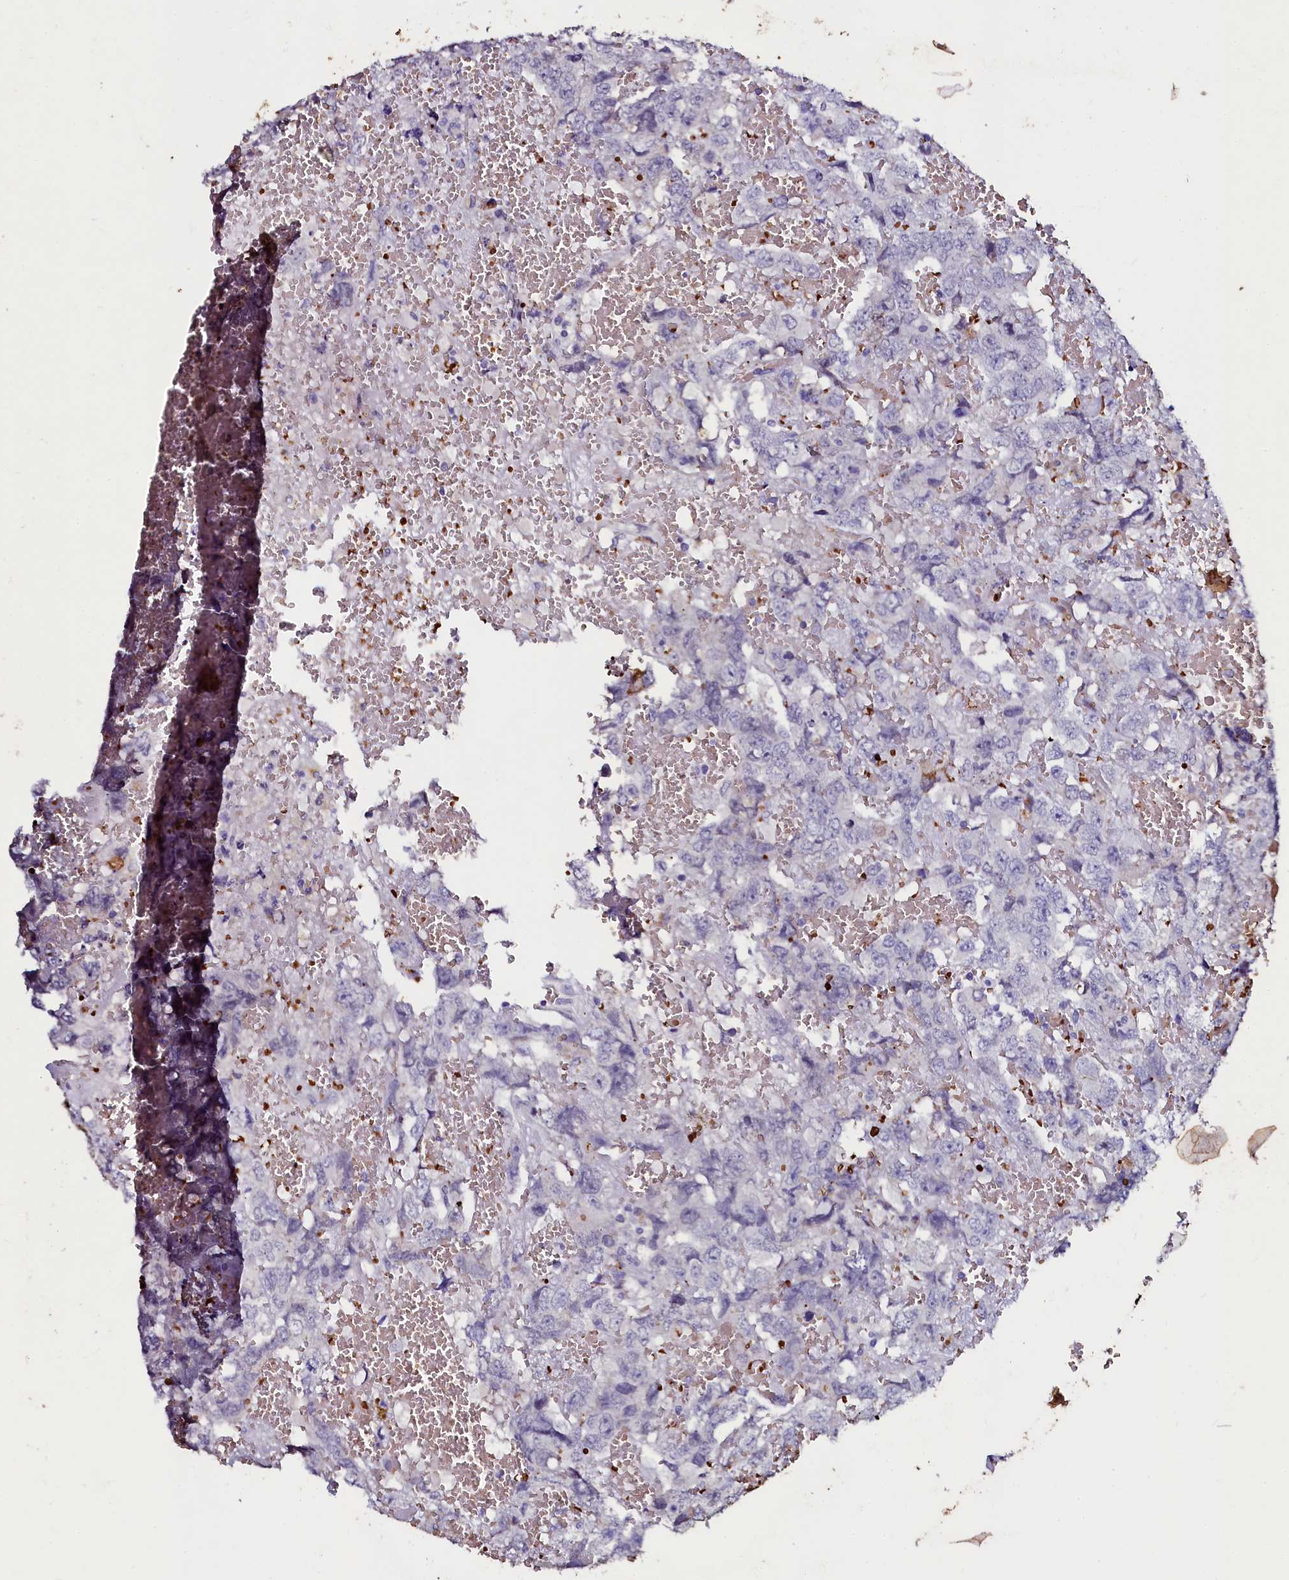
{"staining": {"intensity": "negative", "quantity": "none", "location": "none"}, "tissue": "testis cancer", "cell_type": "Tumor cells", "image_type": "cancer", "snomed": [{"axis": "morphology", "description": "Carcinoma, Embryonal, NOS"}, {"axis": "topography", "description": "Testis"}], "caption": "Immunohistochemical staining of human embryonal carcinoma (testis) reveals no significant positivity in tumor cells.", "gene": "CTDSPL2", "patient": {"sex": "male", "age": 45}}